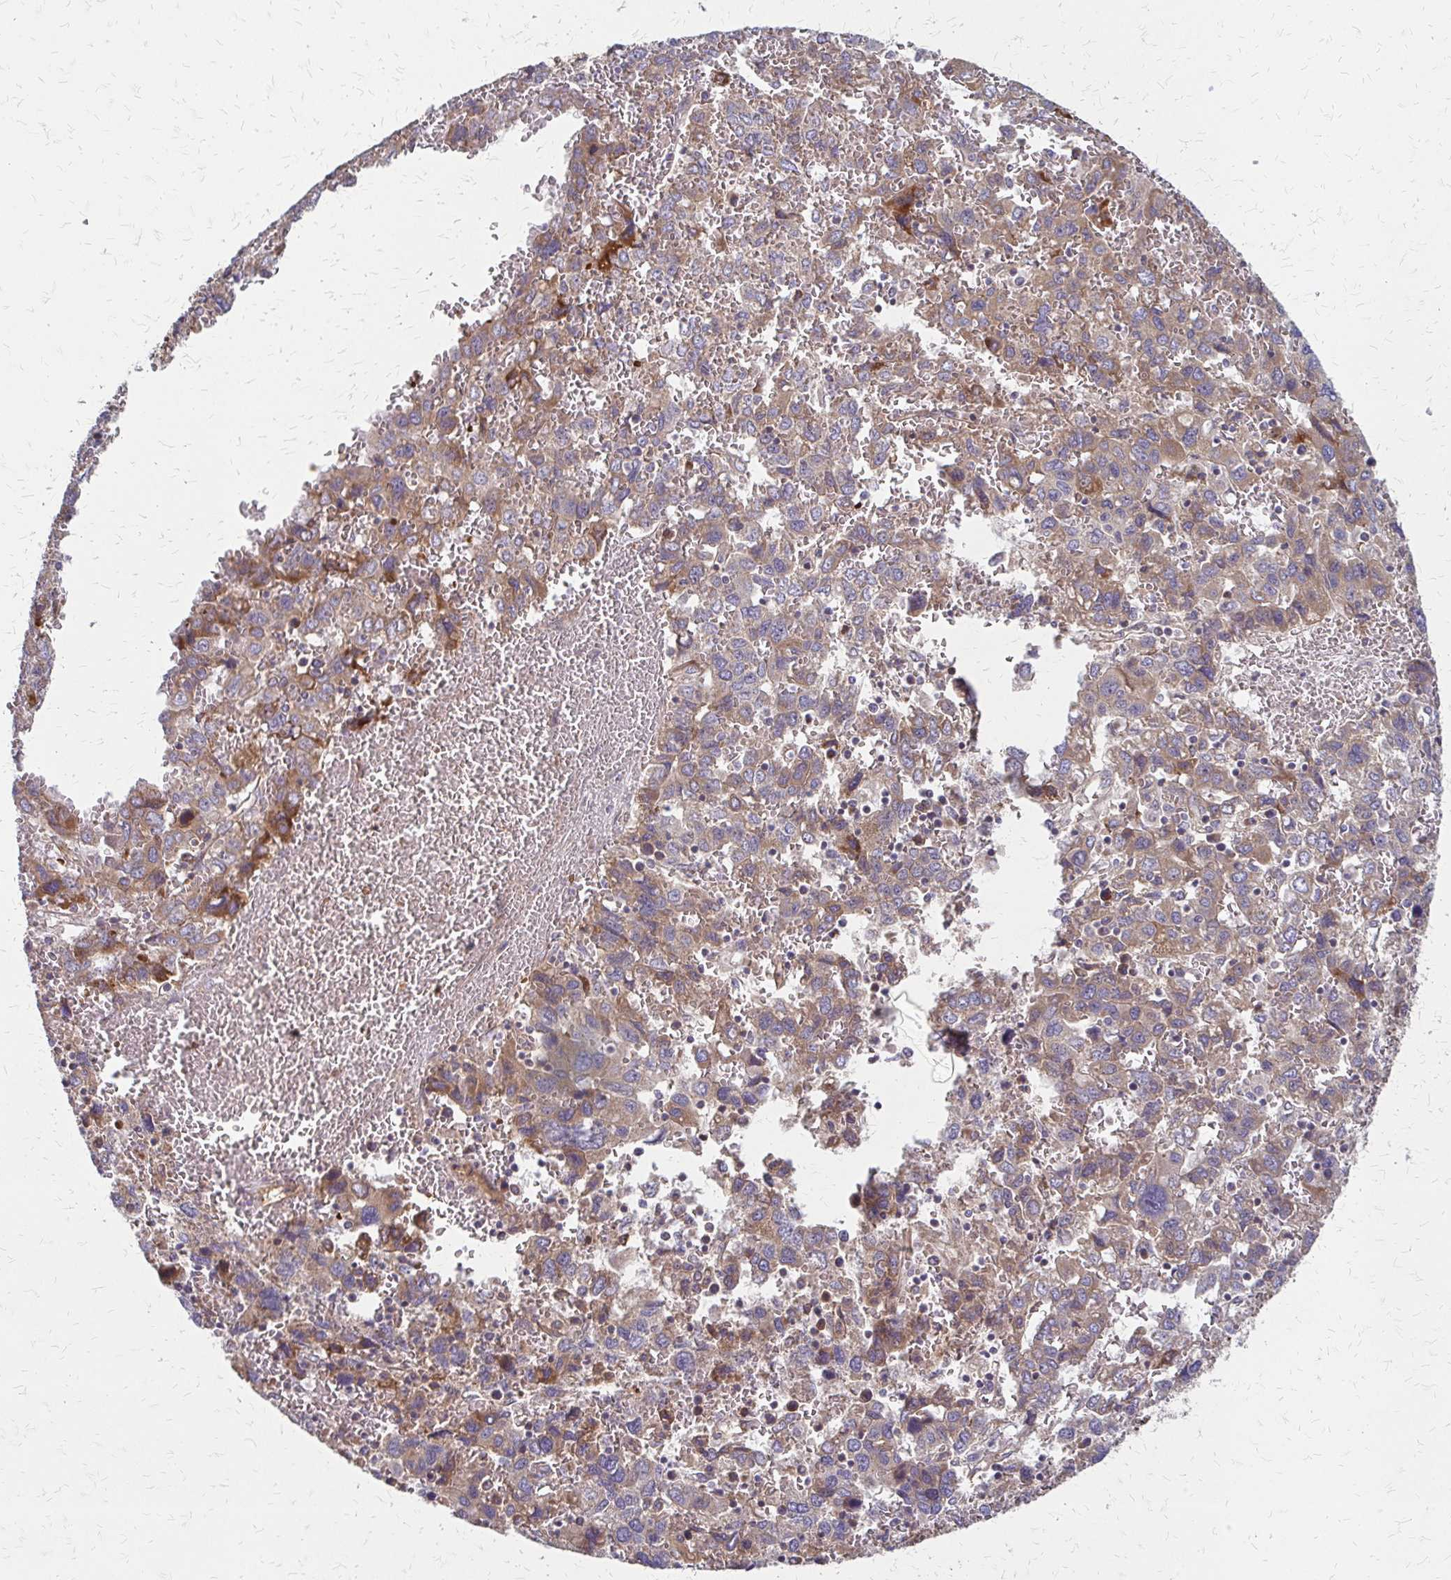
{"staining": {"intensity": "weak", "quantity": "25%-75%", "location": "cytoplasmic/membranous"}, "tissue": "liver cancer", "cell_type": "Tumor cells", "image_type": "cancer", "snomed": [{"axis": "morphology", "description": "Carcinoma, Hepatocellular, NOS"}, {"axis": "topography", "description": "Liver"}], "caption": "About 25%-75% of tumor cells in liver cancer (hepatocellular carcinoma) show weak cytoplasmic/membranous protein expression as visualized by brown immunohistochemical staining.", "gene": "ZNF383", "patient": {"sex": "male", "age": 69}}